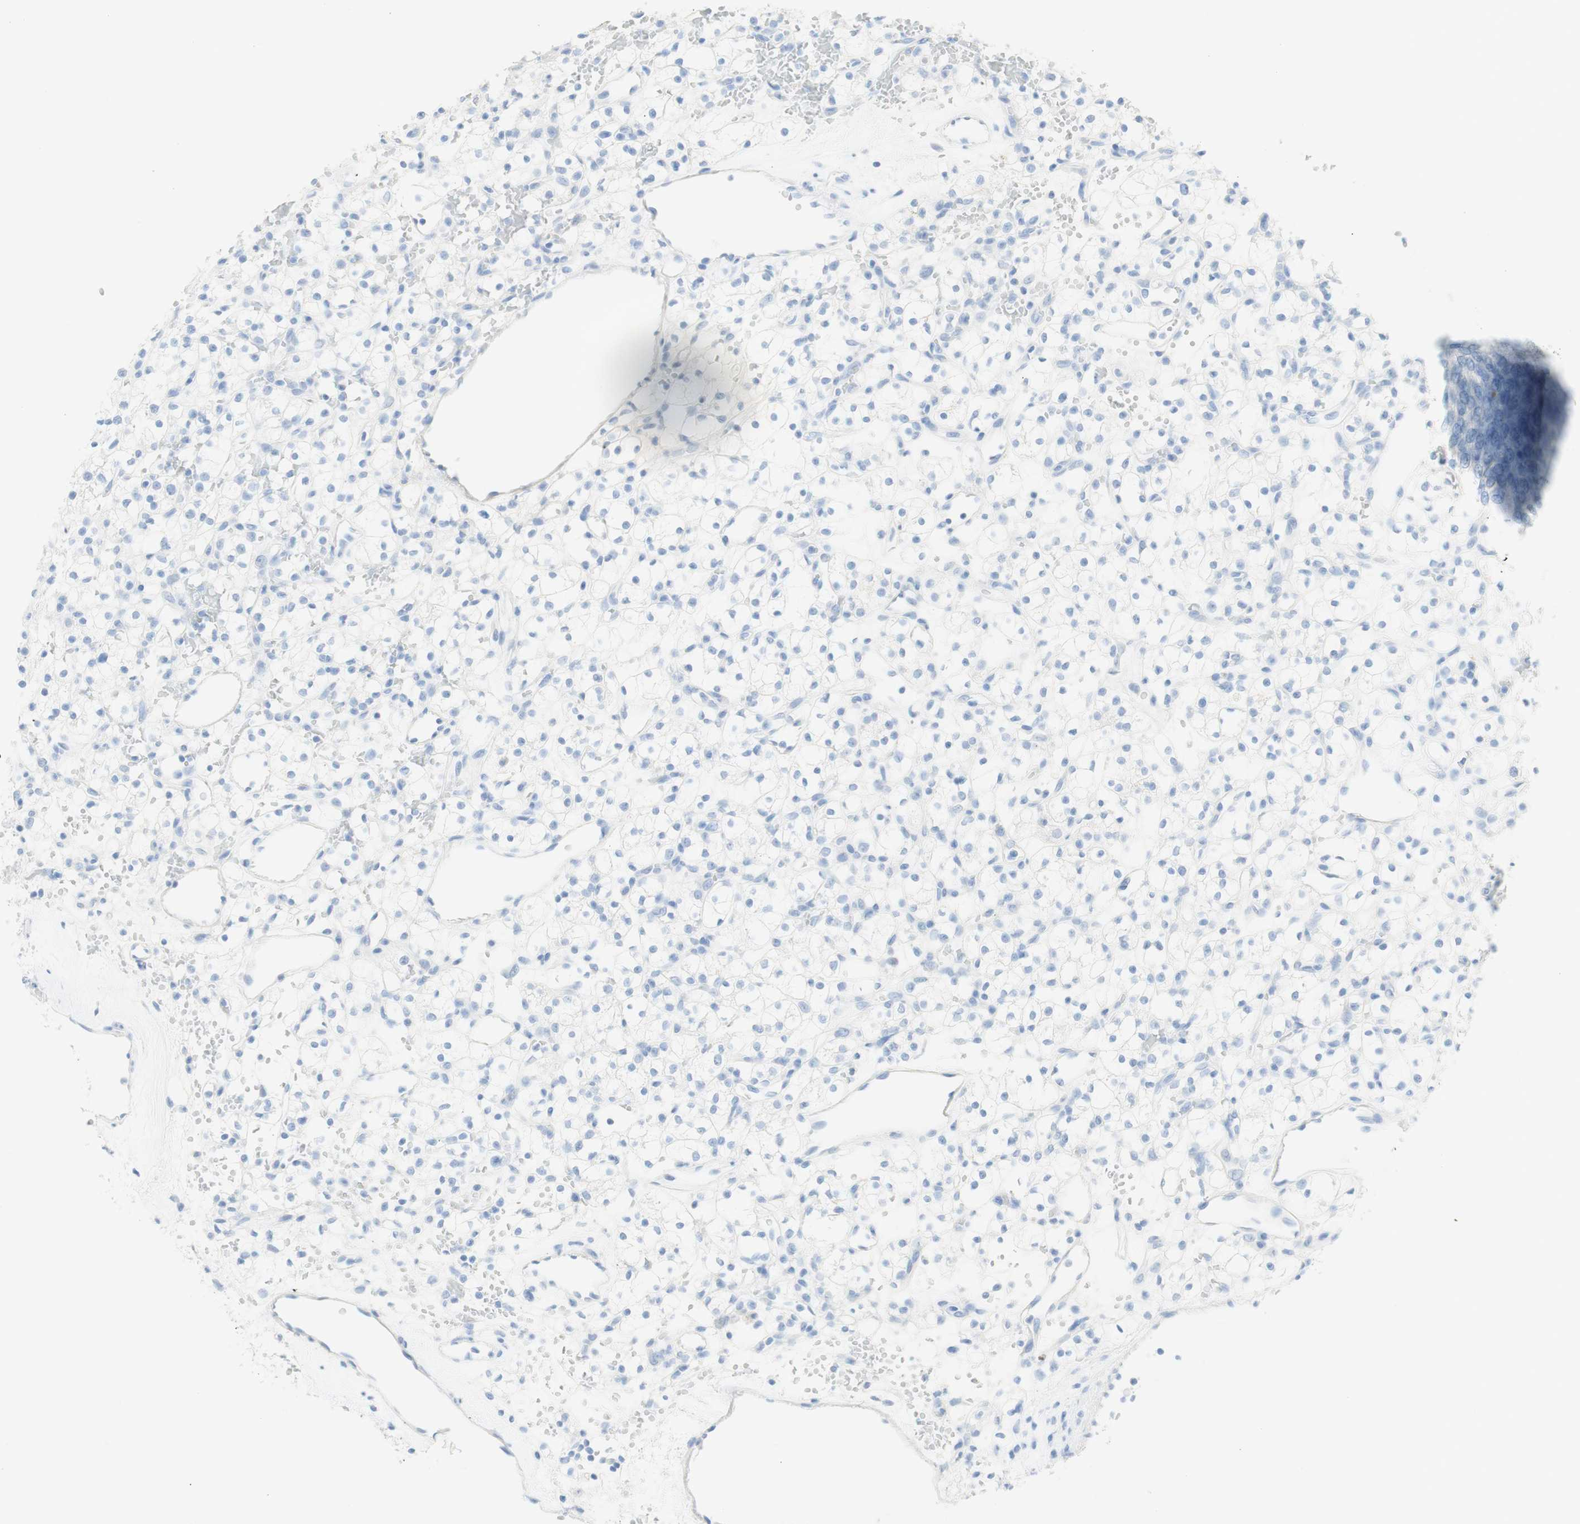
{"staining": {"intensity": "negative", "quantity": "none", "location": "none"}, "tissue": "renal cancer", "cell_type": "Tumor cells", "image_type": "cancer", "snomed": [{"axis": "morphology", "description": "Adenocarcinoma, NOS"}, {"axis": "topography", "description": "Kidney"}], "caption": "Adenocarcinoma (renal) was stained to show a protein in brown. There is no significant staining in tumor cells.", "gene": "TPO", "patient": {"sex": "female", "age": 60}}